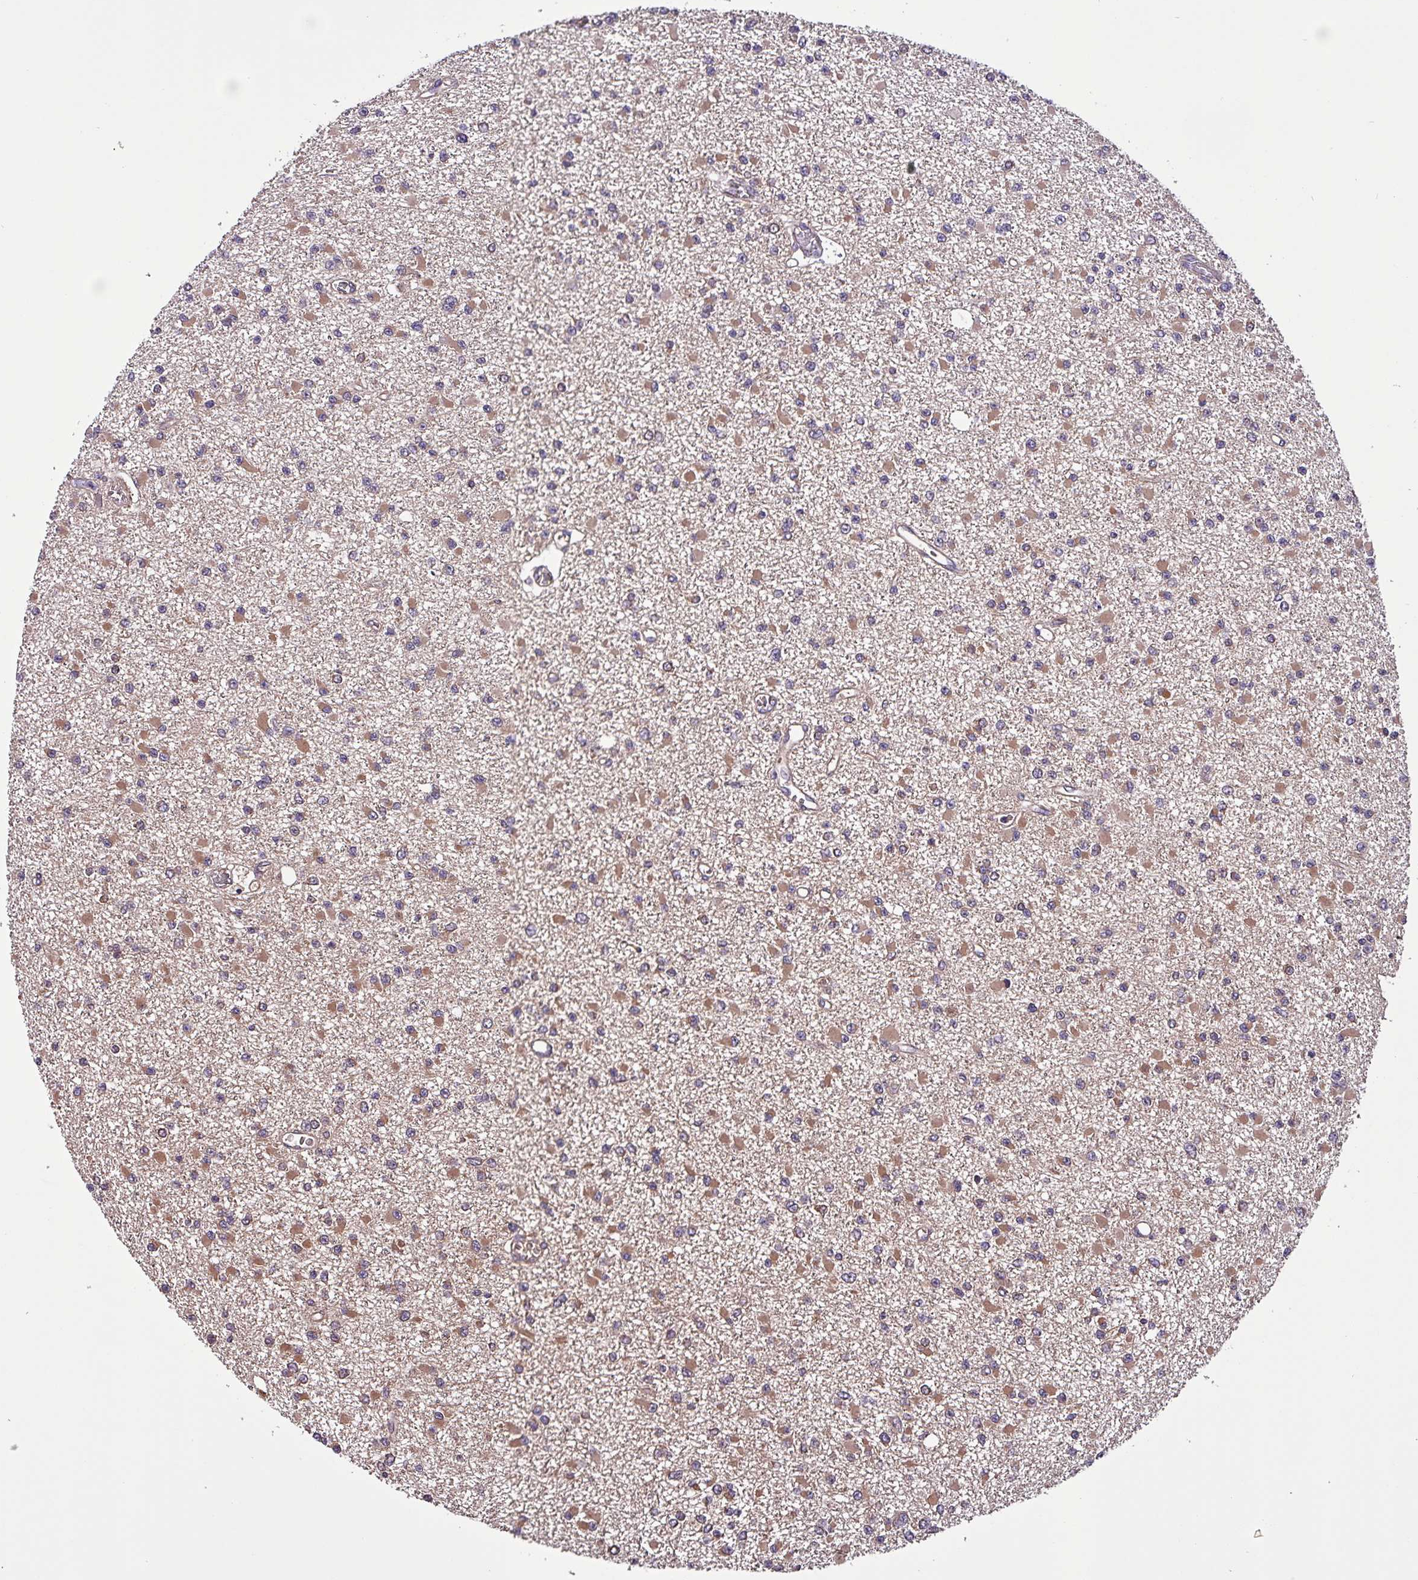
{"staining": {"intensity": "weak", "quantity": ">75%", "location": "cytoplasmic/membranous"}, "tissue": "glioma", "cell_type": "Tumor cells", "image_type": "cancer", "snomed": [{"axis": "morphology", "description": "Glioma, malignant, Low grade"}, {"axis": "topography", "description": "Brain"}], "caption": "A brown stain shows weak cytoplasmic/membranous positivity of a protein in malignant glioma (low-grade) tumor cells.", "gene": "PAFAH1B2", "patient": {"sex": "female", "age": 22}}